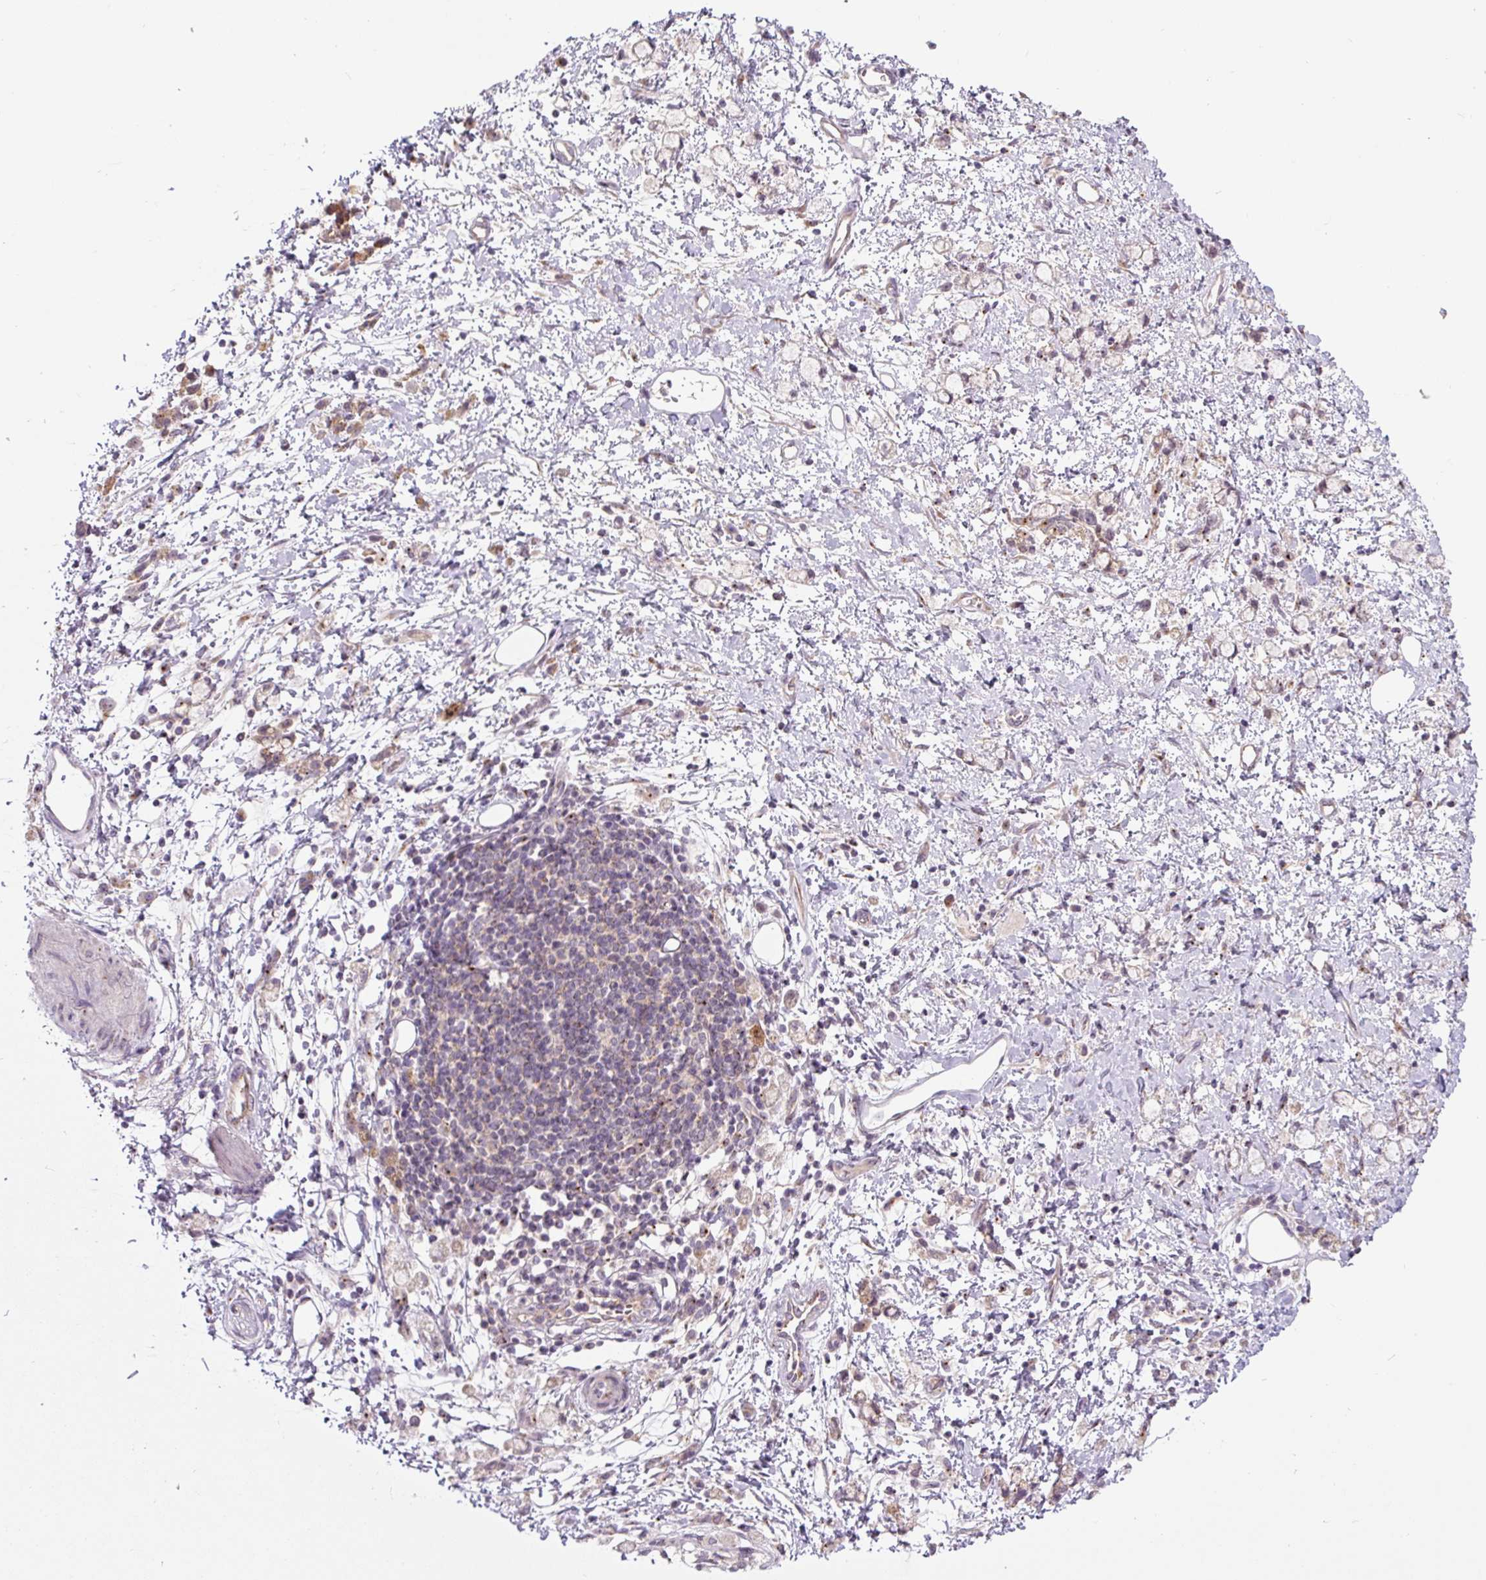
{"staining": {"intensity": "weak", "quantity": ">75%", "location": "cytoplasmic/membranous"}, "tissue": "stomach cancer", "cell_type": "Tumor cells", "image_type": "cancer", "snomed": [{"axis": "morphology", "description": "Adenocarcinoma, NOS"}, {"axis": "topography", "description": "Stomach"}], "caption": "Human stomach adenocarcinoma stained for a protein (brown) displays weak cytoplasmic/membranous positive staining in about >75% of tumor cells.", "gene": "PCM1", "patient": {"sex": "female", "age": 60}}